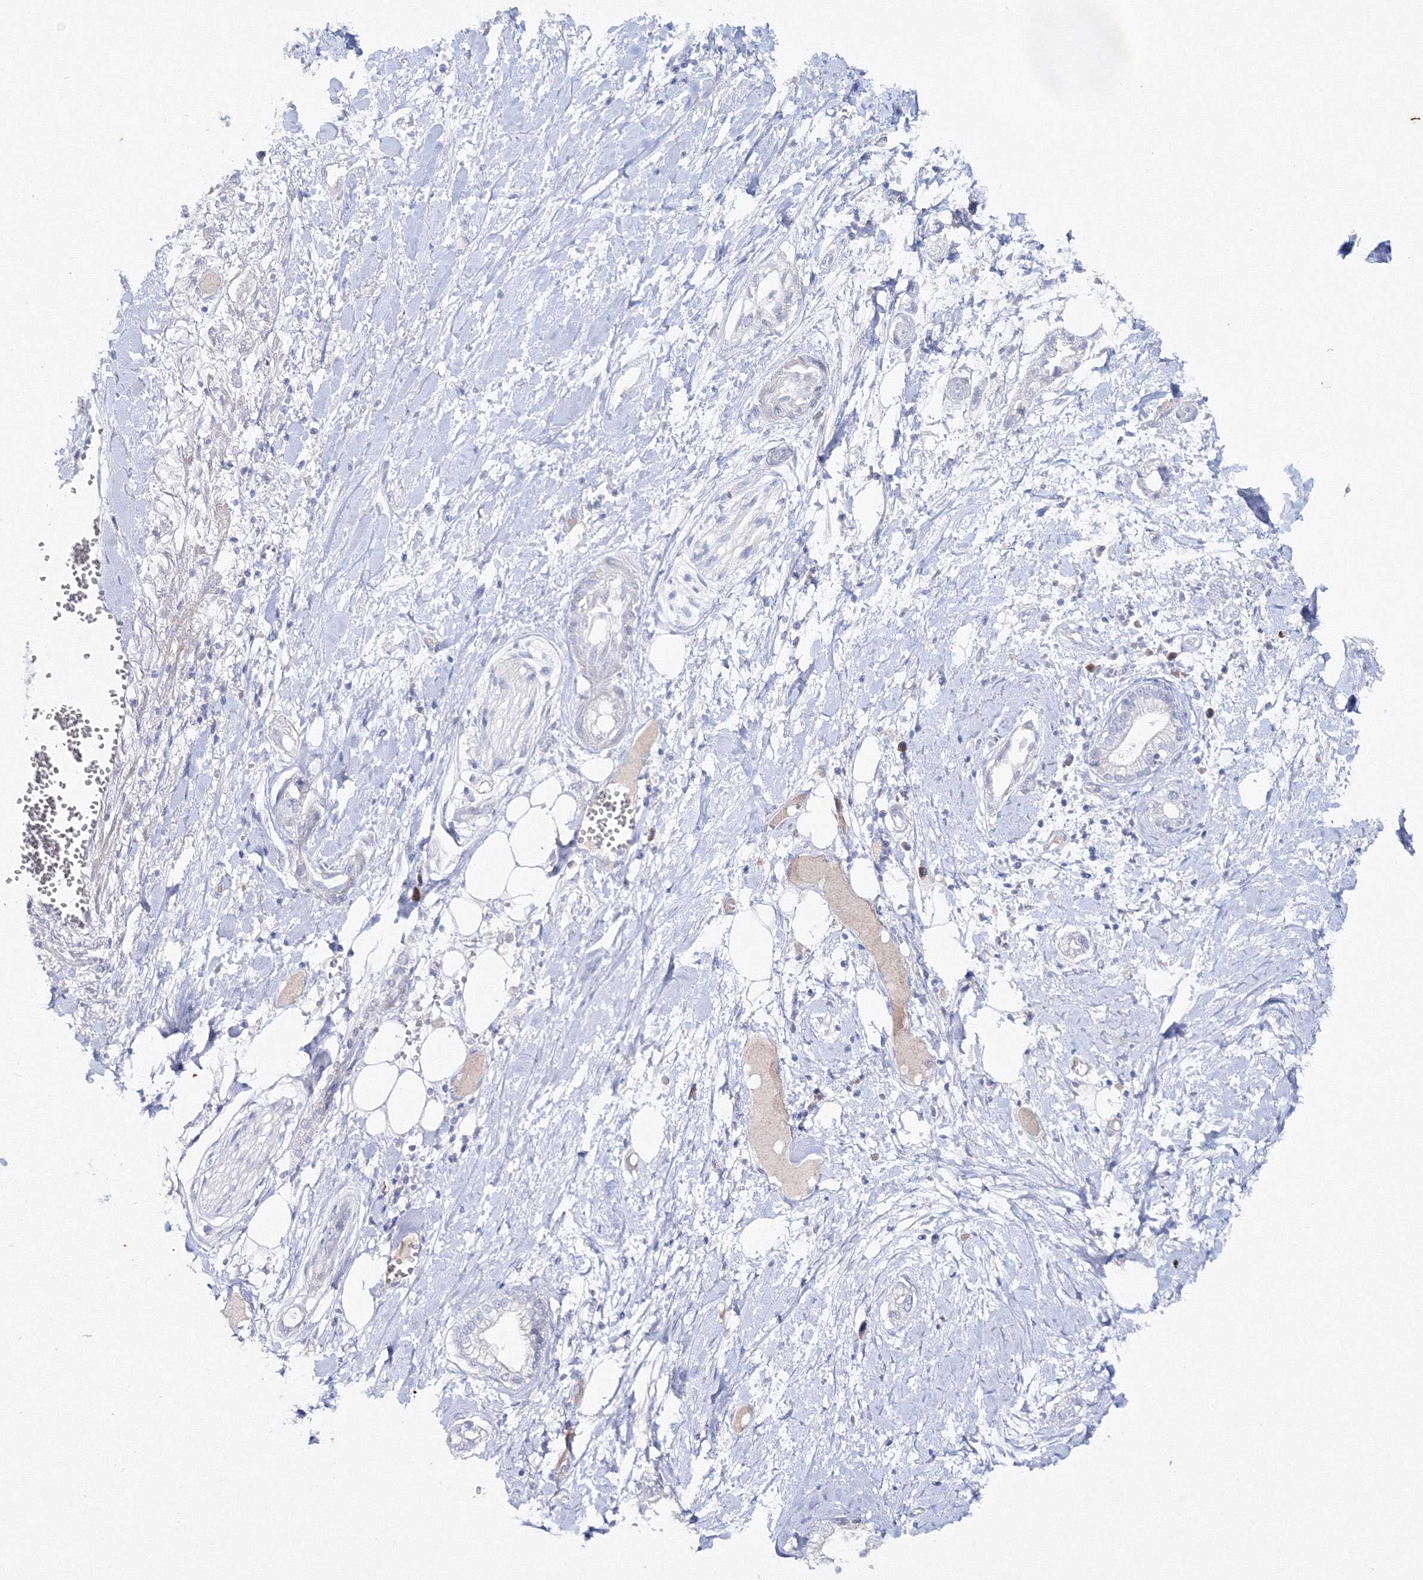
{"staining": {"intensity": "negative", "quantity": "none", "location": "none"}, "tissue": "pancreatic cancer", "cell_type": "Tumor cells", "image_type": "cancer", "snomed": [{"axis": "morphology", "description": "Adenocarcinoma, NOS"}, {"axis": "topography", "description": "Pancreas"}], "caption": "Tumor cells show no significant protein staining in adenocarcinoma (pancreatic). Brightfield microscopy of IHC stained with DAB (3,3'-diaminobenzidine) (brown) and hematoxylin (blue), captured at high magnification.", "gene": "GCKR", "patient": {"sex": "male", "age": 68}}